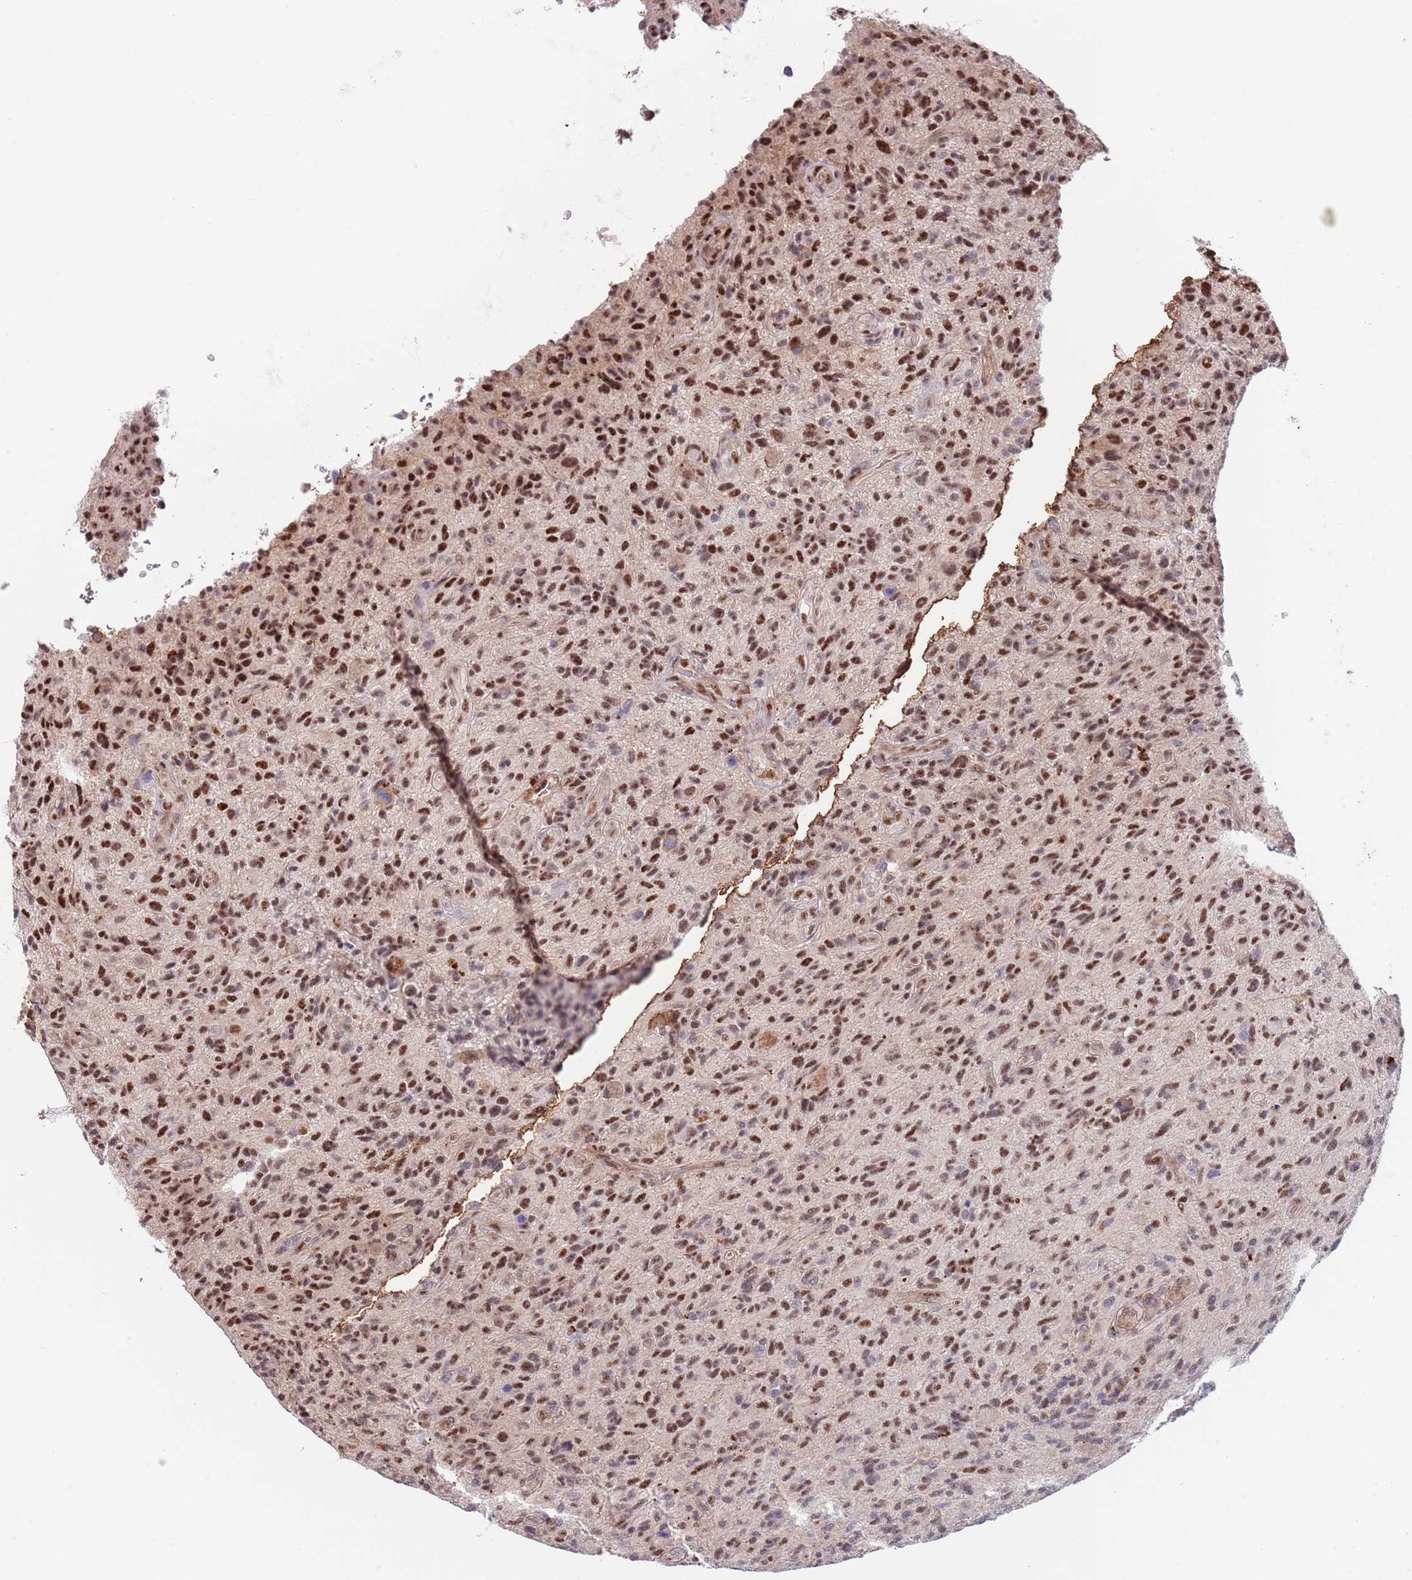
{"staining": {"intensity": "strong", "quantity": "25%-75%", "location": "nuclear"}, "tissue": "glioma", "cell_type": "Tumor cells", "image_type": "cancer", "snomed": [{"axis": "morphology", "description": "Glioma, malignant, High grade"}, {"axis": "topography", "description": "Brain"}], "caption": "Immunohistochemistry (IHC) (DAB (3,3'-diaminobenzidine)) staining of human malignant glioma (high-grade) shows strong nuclear protein expression in approximately 25%-75% of tumor cells. (Stains: DAB (3,3'-diaminobenzidine) in brown, nuclei in blue, Microscopy: brightfield microscopy at high magnification).", "gene": "BPNT1", "patient": {"sex": "male", "age": 47}}